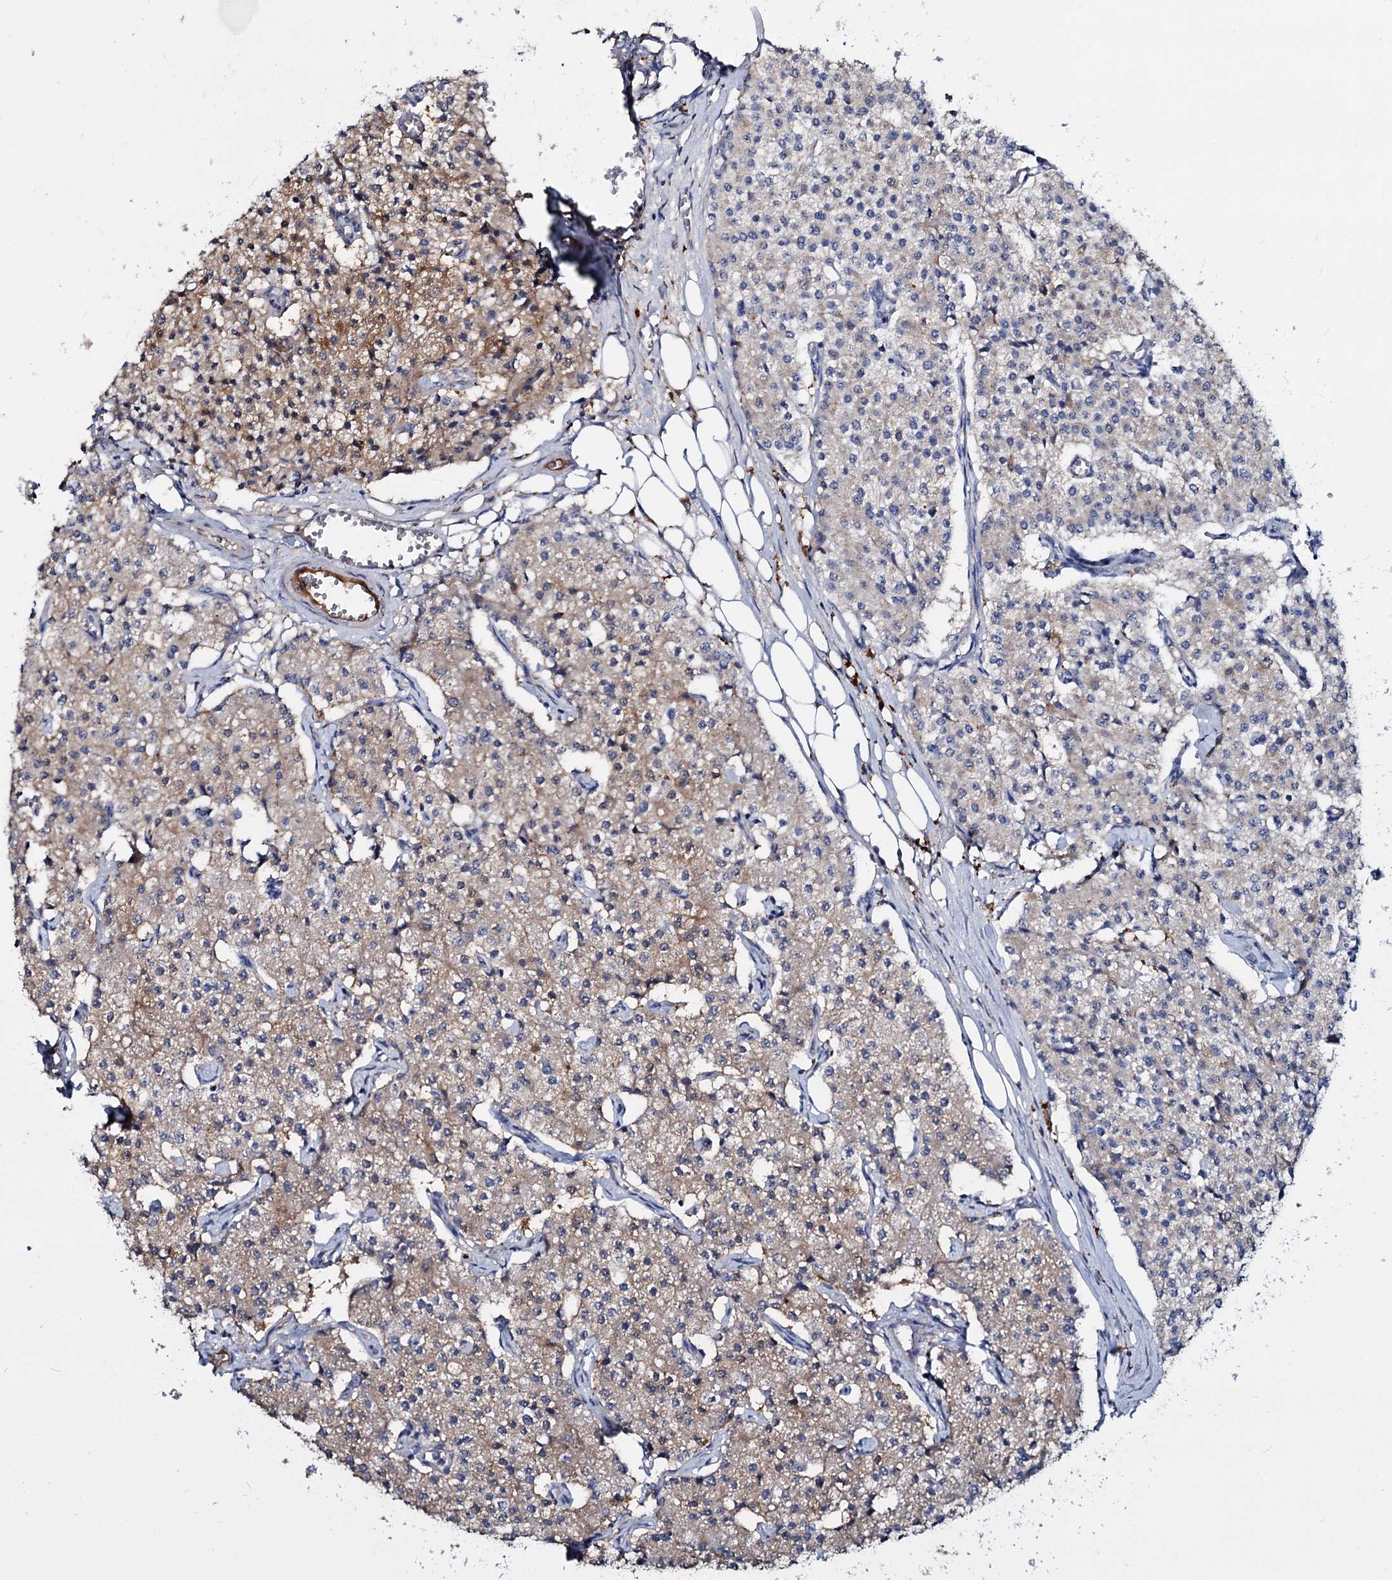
{"staining": {"intensity": "moderate", "quantity": "25%-75%", "location": "cytoplasmic/membranous"}, "tissue": "carcinoid", "cell_type": "Tumor cells", "image_type": "cancer", "snomed": [{"axis": "morphology", "description": "Carcinoid, malignant, NOS"}, {"axis": "topography", "description": "Colon"}], "caption": "Immunohistochemistry (DAB (3,3'-diaminobenzidine)) staining of carcinoid (malignant) displays moderate cytoplasmic/membranous protein positivity in about 25%-75% of tumor cells.", "gene": "ACY3", "patient": {"sex": "female", "age": 52}}